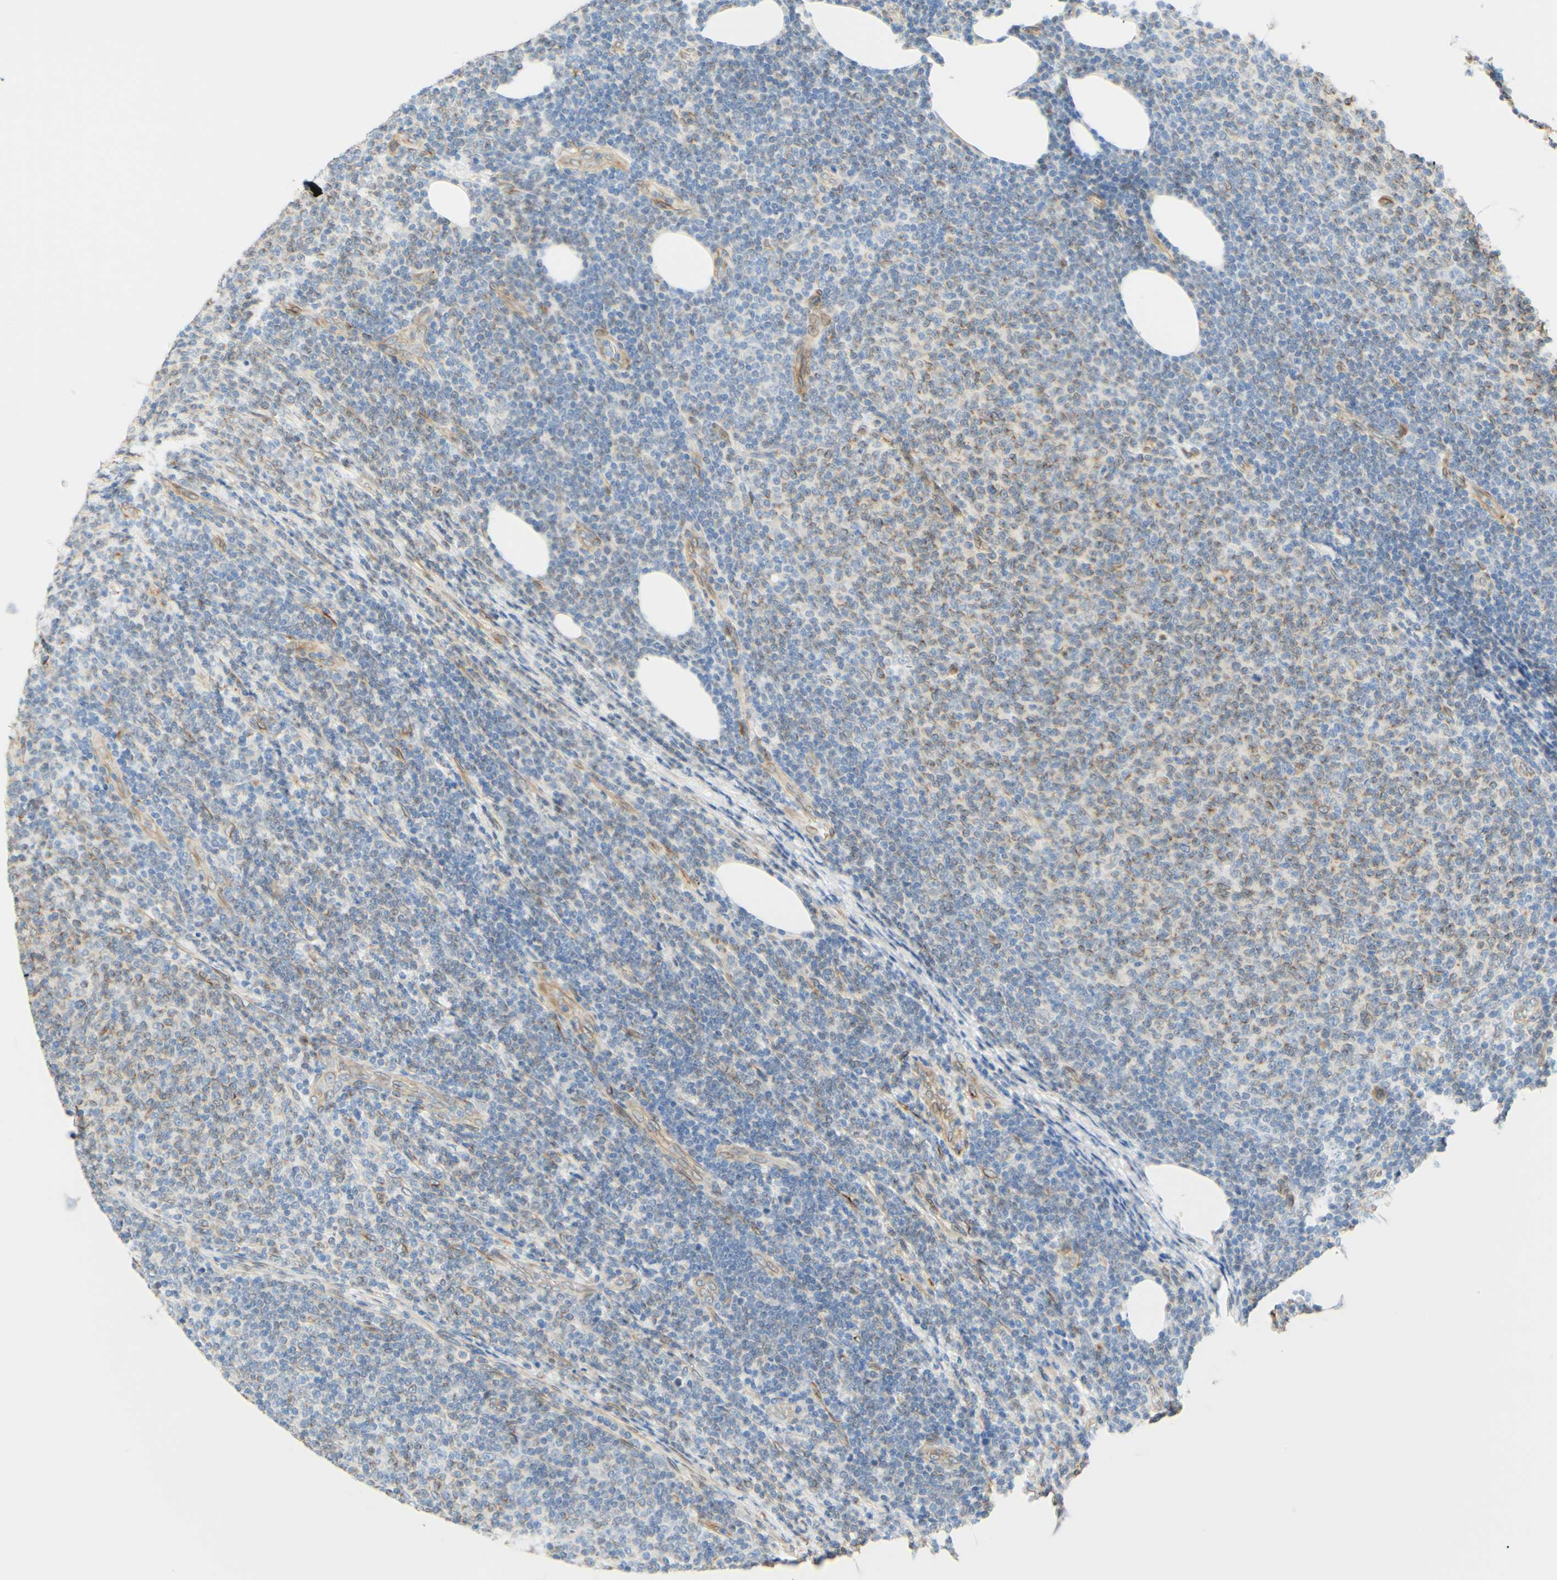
{"staining": {"intensity": "weak", "quantity": "25%-75%", "location": "cytoplasmic/membranous"}, "tissue": "lymphoma", "cell_type": "Tumor cells", "image_type": "cancer", "snomed": [{"axis": "morphology", "description": "Malignant lymphoma, non-Hodgkin's type, Low grade"}, {"axis": "topography", "description": "Lymph node"}], "caption": "Immunohistochemical staining of malignant lymphoma, non-Hodgkin's type (low-grade) shows weak cytoplasmic/membranous protein expression in about 25%-75% of tumor cells. (brown staining indicates protein expression, while blue staining denotes nuclei).", "gene": "ENDOD1", "patient": {"sex": "male", "age": 66}}